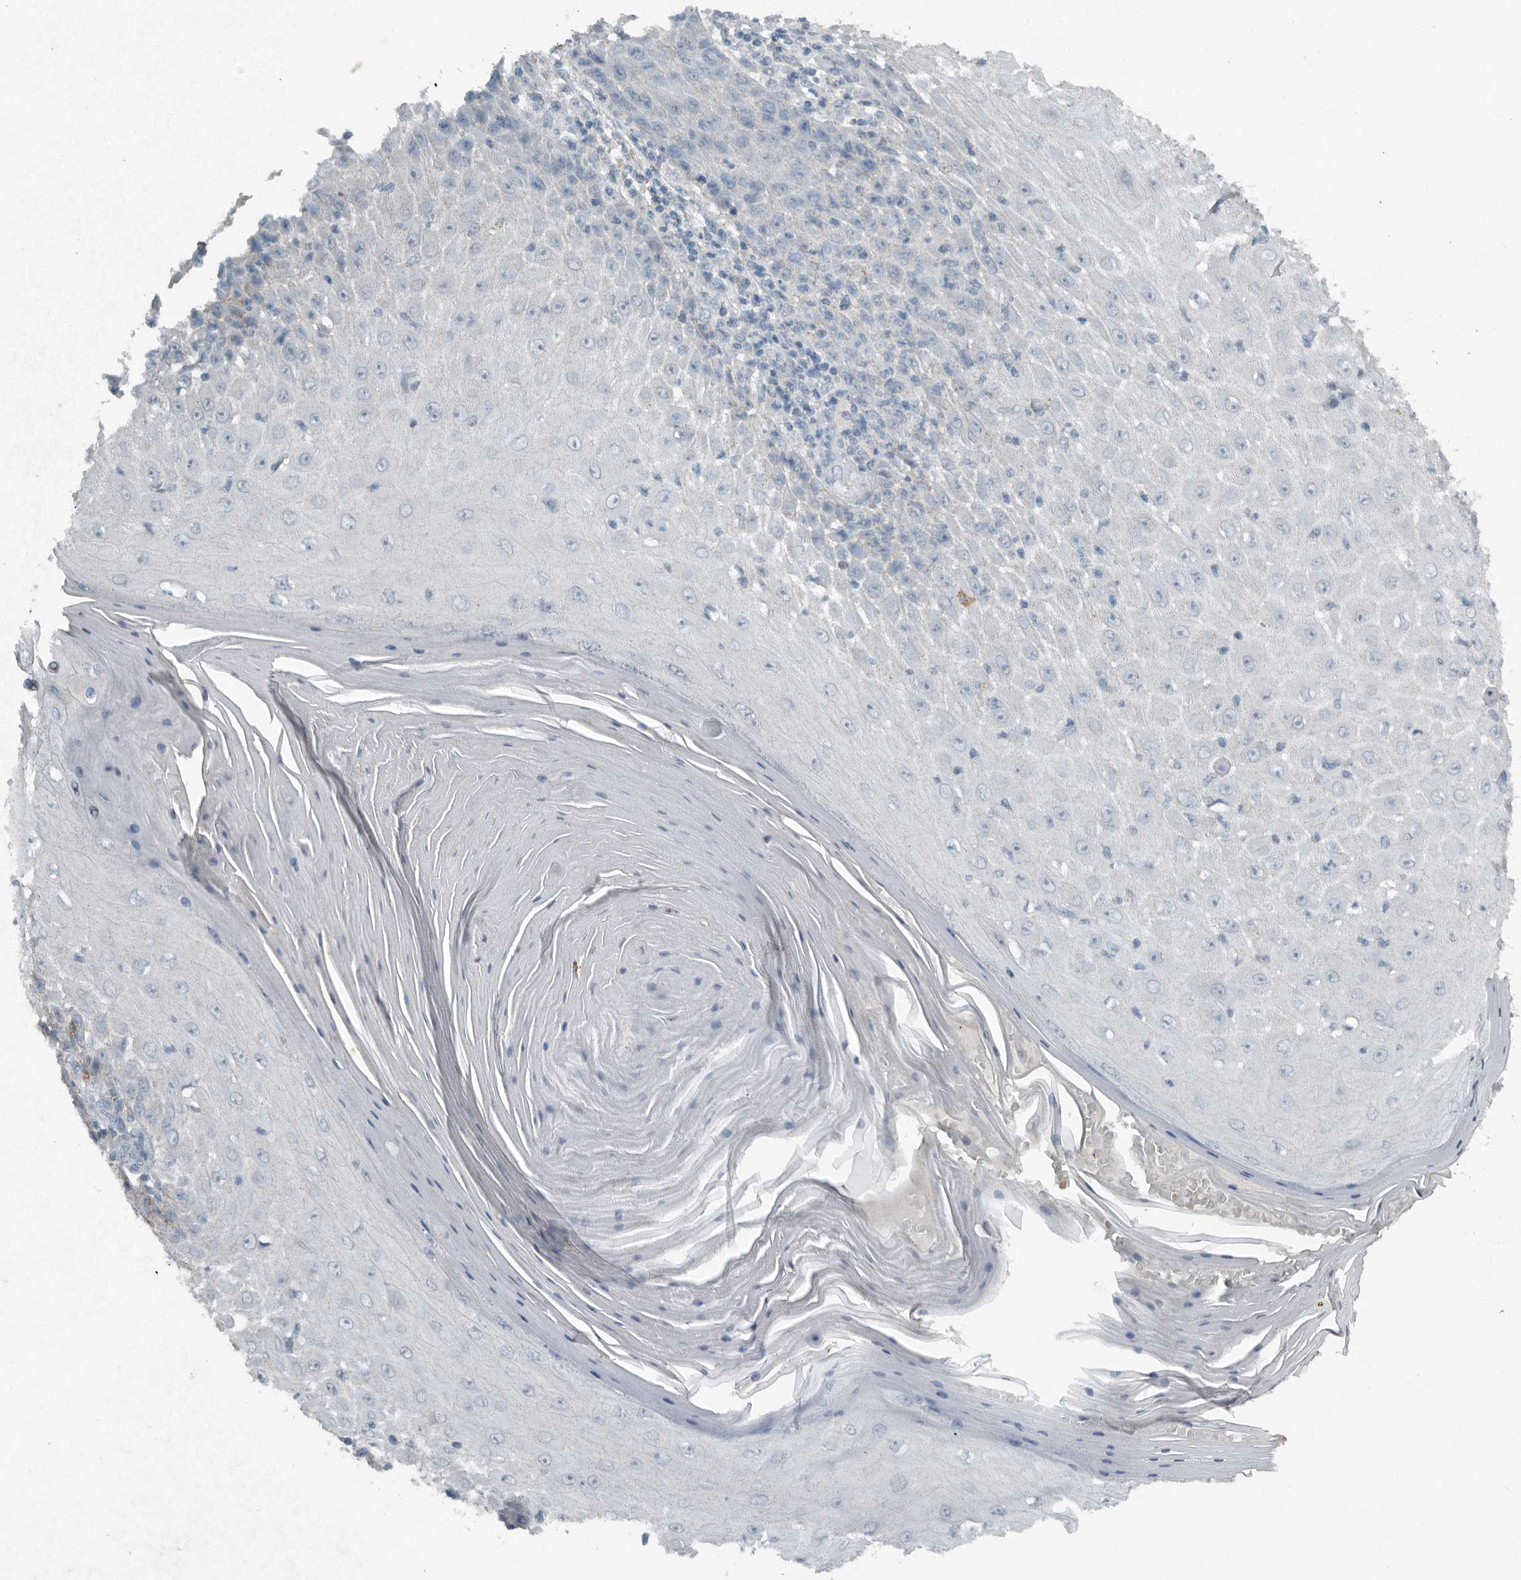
{"staining": {"intensity": "negative", "quantity": "none", "location": "none"}, "tissue": "skin cancer", "cell_type": "Tumor cells", "image_type": "cancer", "snomed": [{"axis": "morphology", "description": "Squamous cell carcinoma, NOS"}, {"axis": "topography", "description": "Skin"}], "caption": "DAB (3,3'-diaminobenzidine) immunohistochemical staining of skin cancer shows no significant staining in tumor cells. The staining is performed using DAB (3,3'-diaminobenzidine) brown chromogen with nuclei counter-stained in using hematoxylin.", "gene": "IL20", "patient": {"sex": "female", "age": 73}}